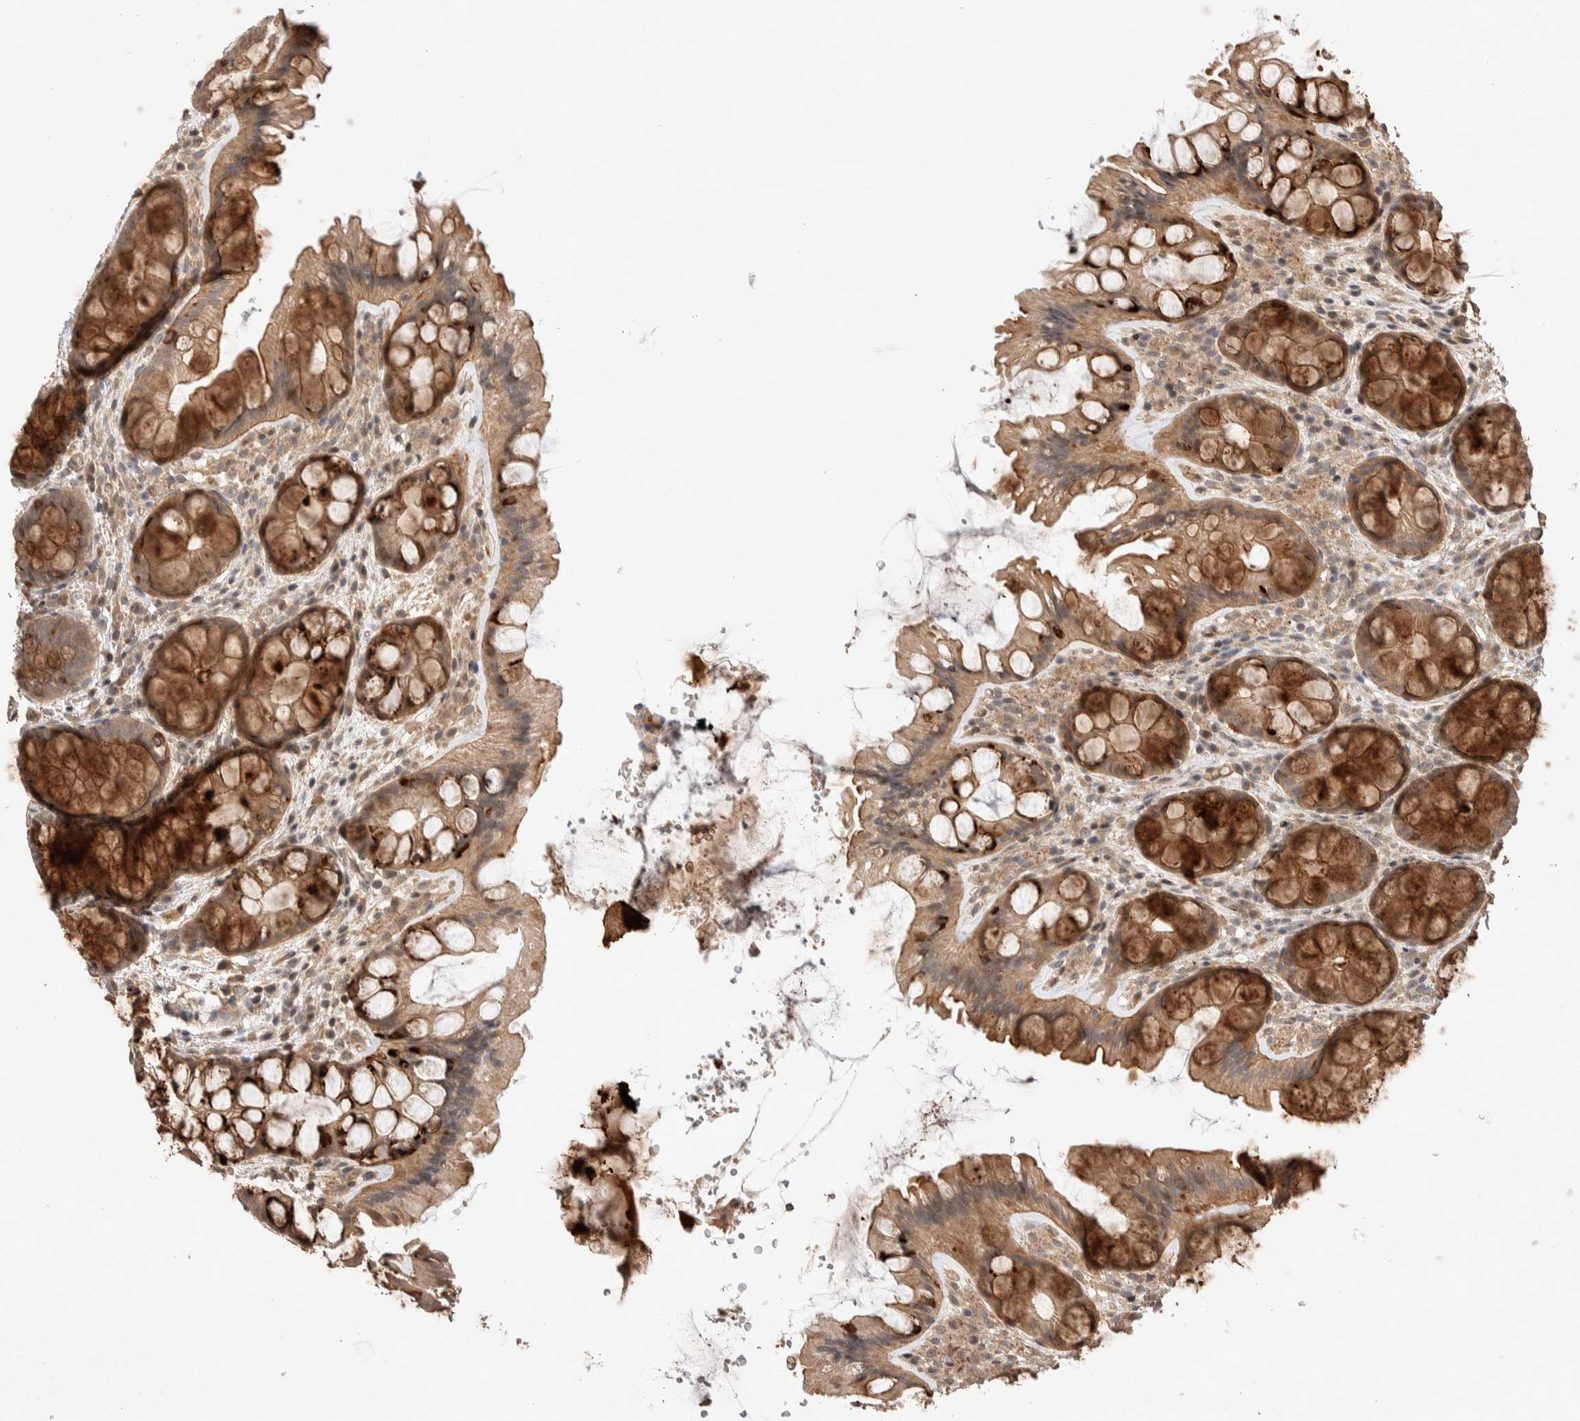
{"staining": {"intensity": "moderate", "quantity": ">75%", "location": "cytoplasmic/membranous"}, "tissue": "colon", "cell_type": "Endothelial cells", "image_type": "normal", "snomed": [{"axis": "morphology", "description": "Normal tissue, NOS"}, {"axis": "topography", "description": "Colon"}], "caption": "IHC of unremarkable colon demonstrates medium levels of moderate cytoplasmic/membranous staining in approximately >75% of endothelial cells.", "gene": "PRDM15", "patient": {"sex": "male", "age": 47}}